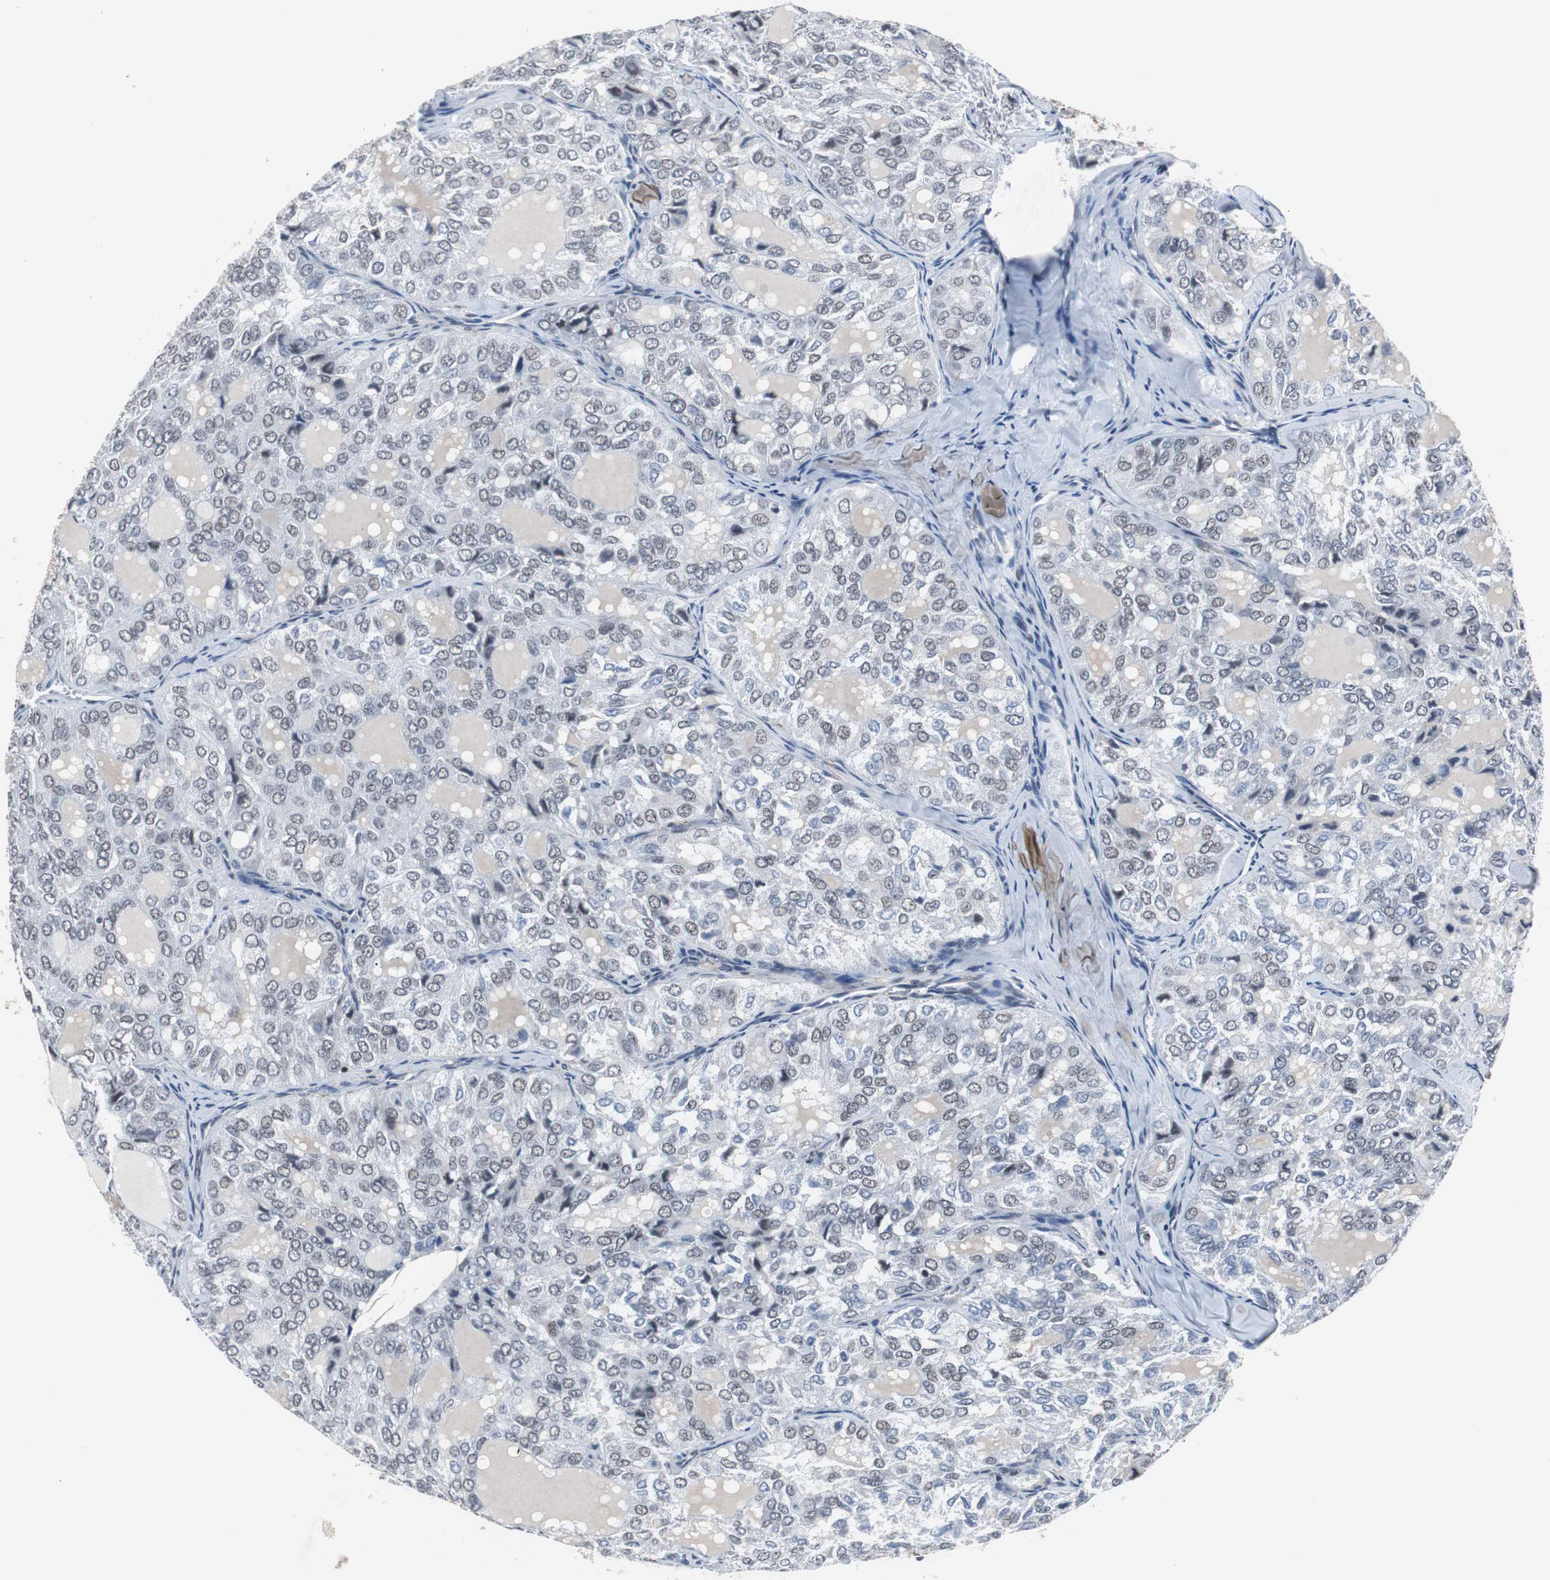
{"staining": {"intensity": "negative", "quantity": "none", "location": "none"}, "tissue": "thyroid cancer", "cell_type": "Tumor cells", "image_type": "cancer", "snomed": [{"axis": "morphology", "description": "Follicular adenoma carcinoma, NOS"}, {"axis": "topography", "description": "Thyroid gland"}], "caption": "The IHC image has no significant positivity in tumor cells of thyroid cancer tissue.", "gene": "ZHX2", "patient": {"sex": "male", "age": 75}}